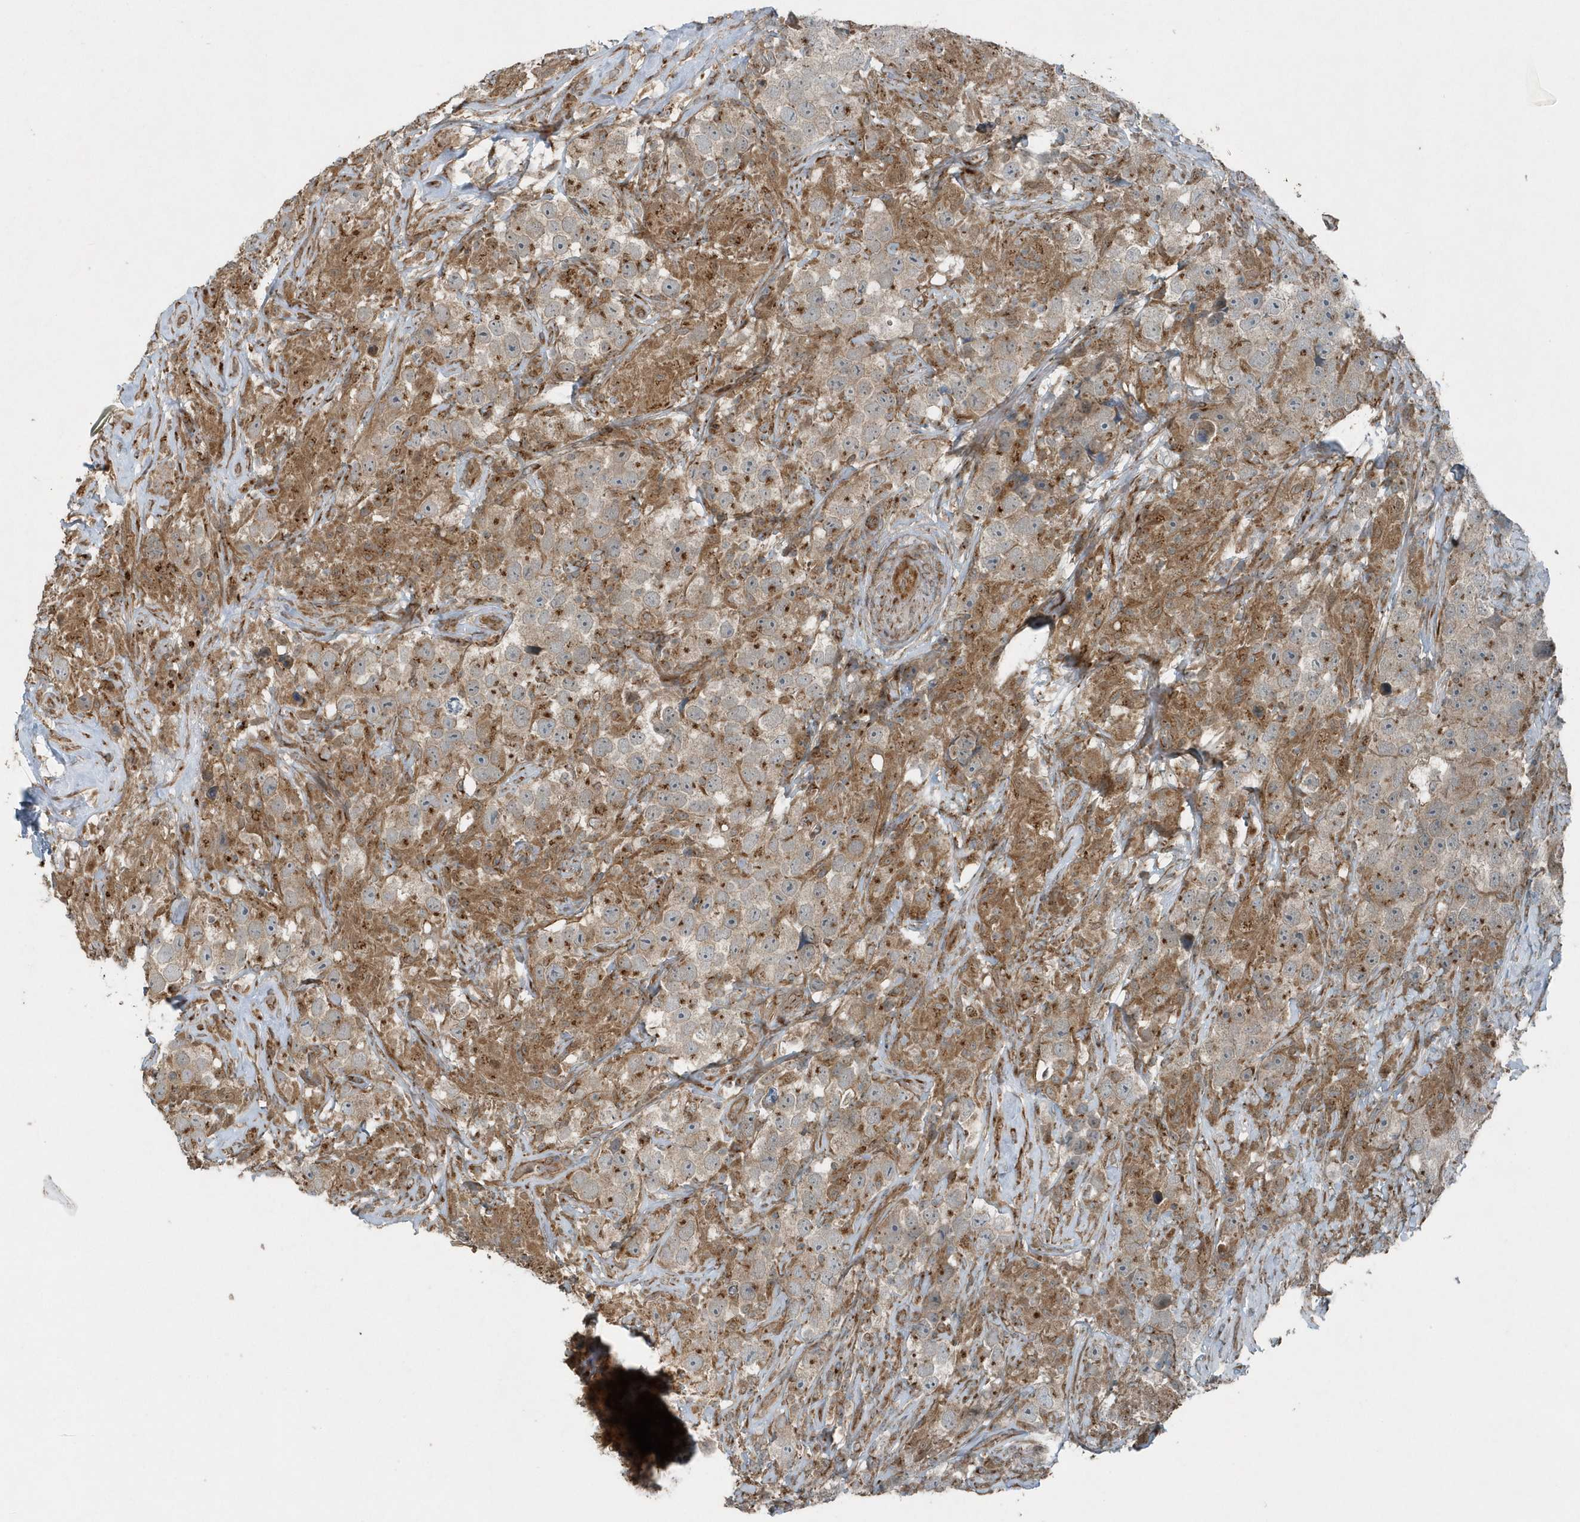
{"staining": {"intensity": "weak", "quantity": ">75%", "location": "cytoplasmic/membranous"}, "tissue": "testis cancer", "cell_type": "Tumor cells", "image_type": "cancer", "snomed": [{"axis": "morphology", "description": "Seminoma, NOS"}, {"axis": "topography", "description": "Testis"}], "caption": "Protein expression analysis of seminoma (testis) demonstrates weak cytoplasmic/membranous staining in approximately >75% of tumor cells. The staining was performed using DAB to visualize the protein expression in brown, while the nuclei were stained in blue with hematoxylin (Magnification: 20x).", "gene": "GCC2", "patient": {"sex": "male", "age": 49}}